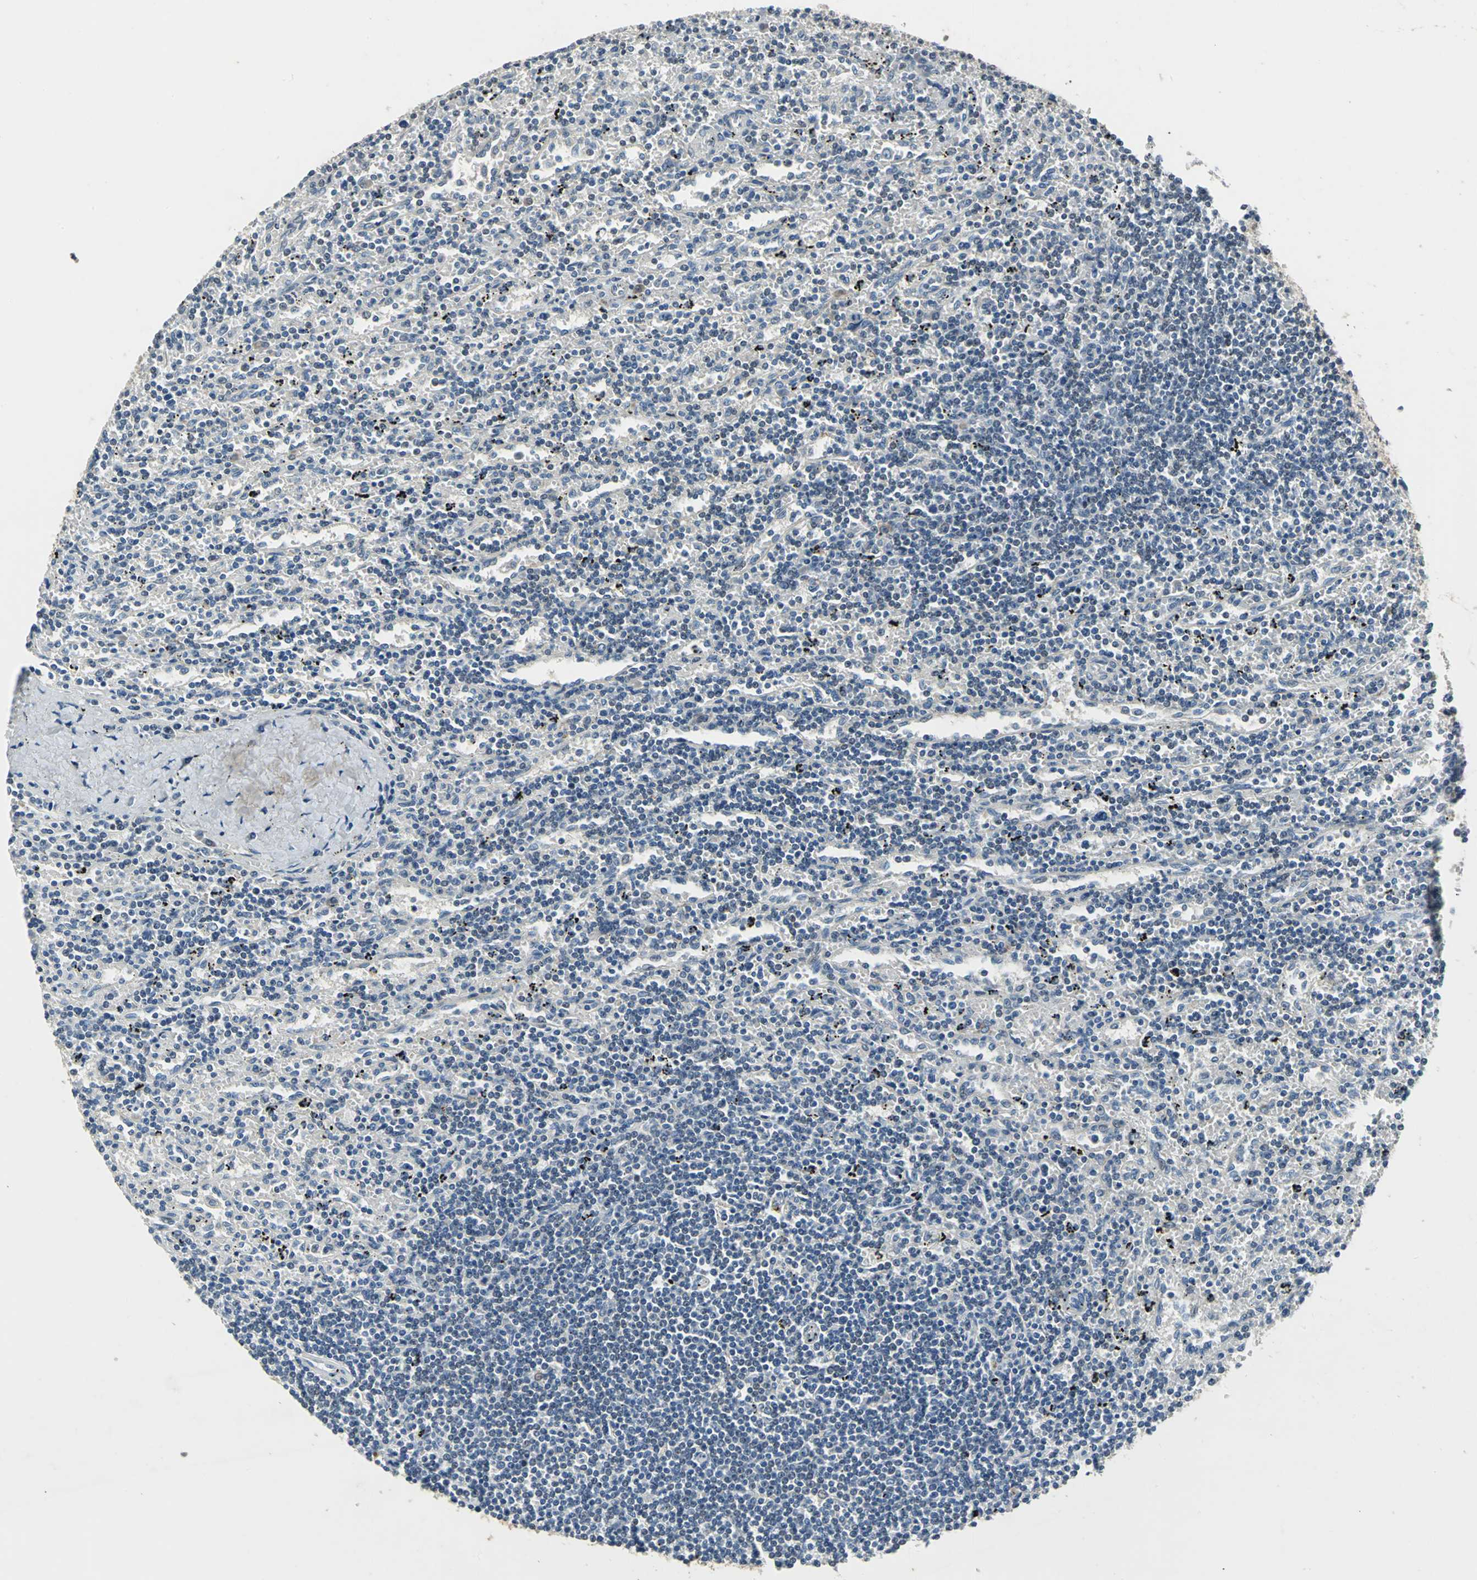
{"staining": {"intensity": "weak", "quantity": "<25%", "location": "cytoplasmic/membranous"}, "tissue": "lymphoma", "cell_type": "Tumor cells", "image_type": "cancer", "snomed": [{"axis": "morphology", "description": "Malignant lymphoma, non-Hodgkin's type, Low grade"}, {"axis": "topography", "description": "Spleen"}], "caption": "Immunohistochemistry (IHC) of human malignant lymphoma, non-Hodgkin's type (low-grade) demonstrates no expression in tumor cells.", "gene": "JADE3", "patient": {"sex": "male", "age": 76}}